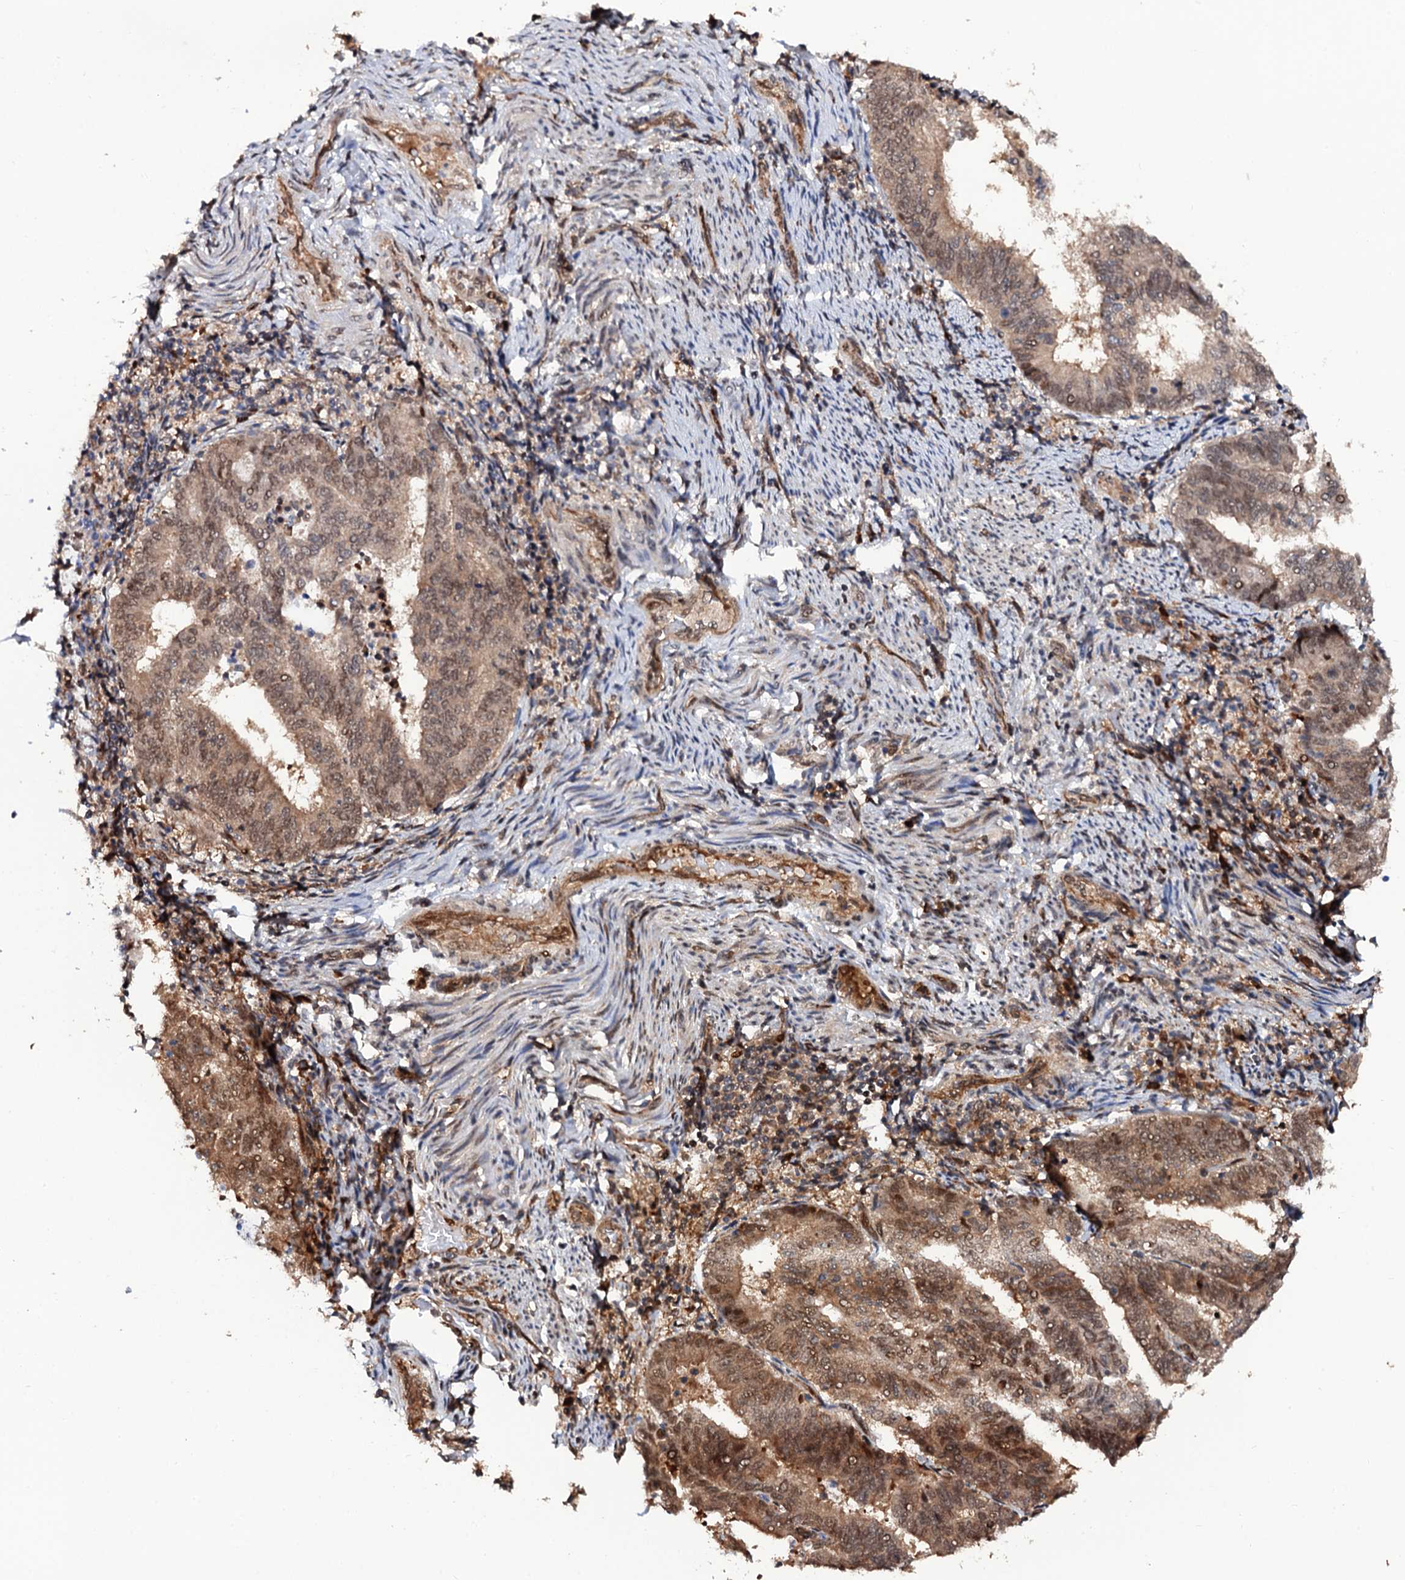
{"staining": {"intensity": "moderate", "quantity": ">75%", "location": "cytoplasmic/membranous,nuclear"}, "tissue": "endometrial cancer", "cell_type": "Tumor cells", "image_type": "cancer", "snomed": [{"axis": "morphology", "description": "Adenocarcinoma, NOS"}, {"axis": "topography", "description": "Endometrium"}], "caption": "The micrograph demonstrates immunohistochemical staining of endometrial cancer (adenocarcinoma). There is moderate cytoplasmic/membranous and nuclear expression is seen in about >75% of tumor cells.", "gene": "CDC23", "patient": {"sex": "female", "age": 80}}